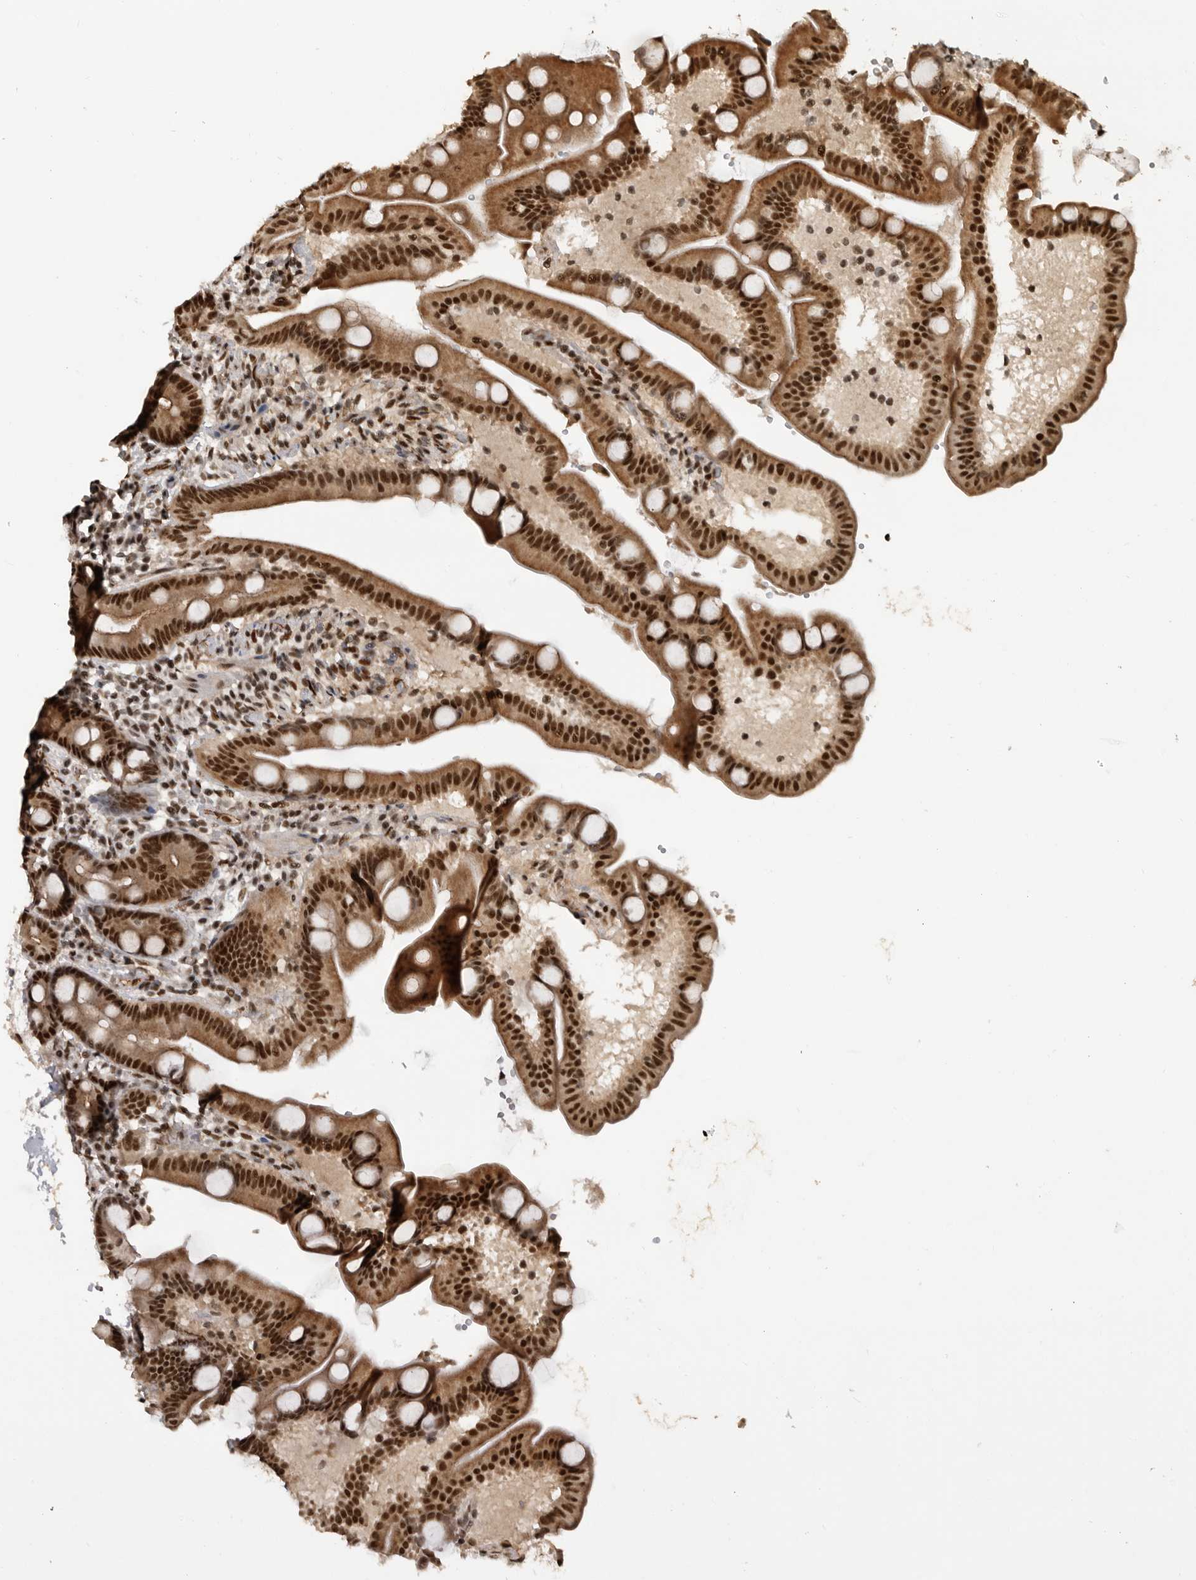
{"staining": {"intensity": "strong", "quantity": ">75%", "location": "cytoplasmic/membranous,nuclear"}, "tissue": "duodenum", "cell_type": "Glandular cells", "image_type": "normal", "snomed": [{"axis": "morphology", "description": "Normal tissue, NOS"}, {"axis": "topography", "description": "Duodenum"}], "caption": "IHC (DAB (3,3'-diaminobenzidine)) staining of normal human duodenum exhibits strong cytoplasmic/membranous,nuclear protein positivity in about >75% of glandular cells.", "gene": "CBLL1", "patient": {"sex": "male", "age": 54}}